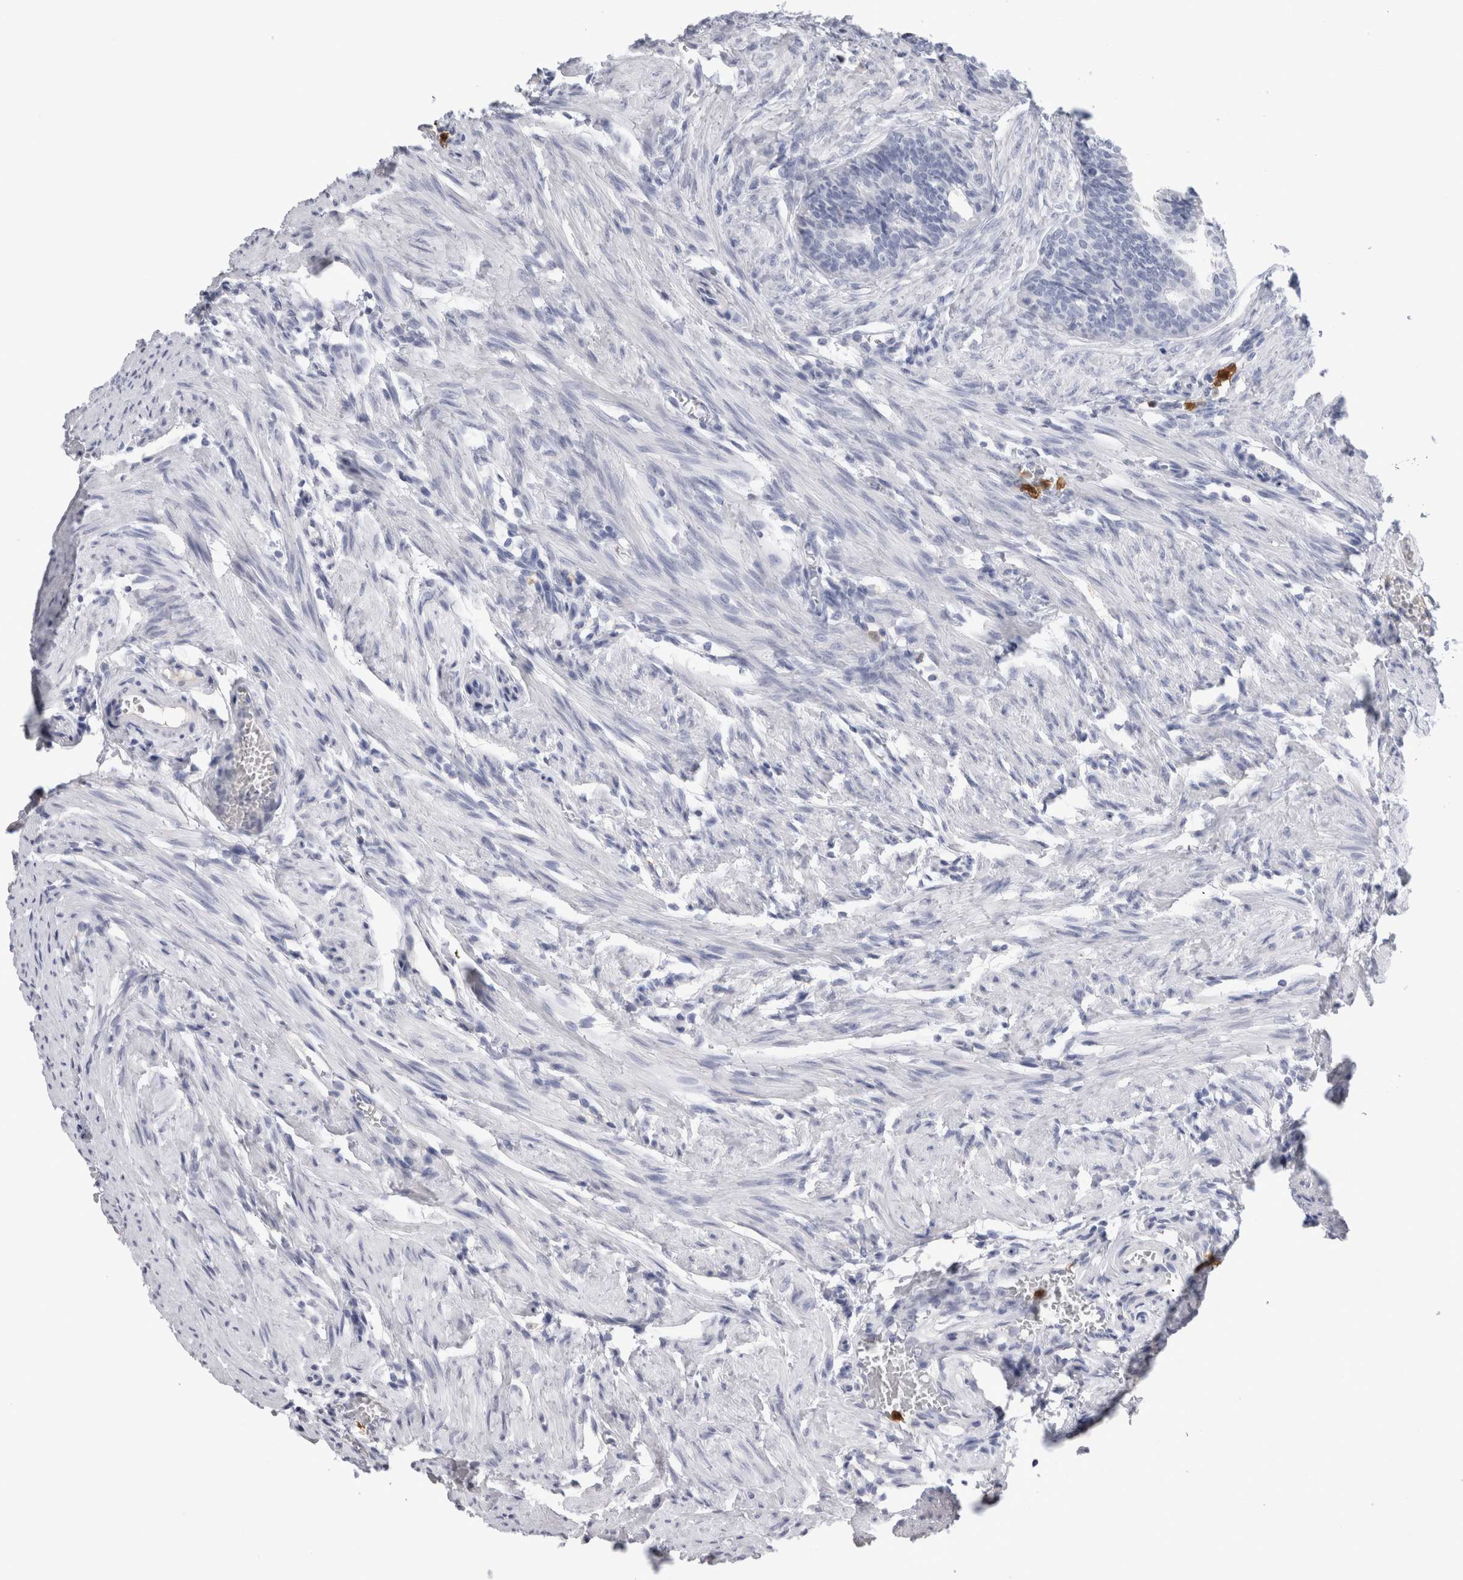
{"staining": {"intensity": "negative", "quantity": "none", "location": "none"}, "tissue": "fallopian tube", "cell_type": "Glandular cells", "image_type": "normal", "snomed": [{"axis": "morphology", "description": "Normal tissue, NOS"}, {"axis": "topography", "description": "Fallopian tube"}, {"axis": "topography", "description": "Ovary"}], "caption": "This is an immunohistochemistry image of benign human fallopian tube. There is no expression in glandular cells.", "gene": "S100A12", "patient": {"sex": "female", "age": 23}}